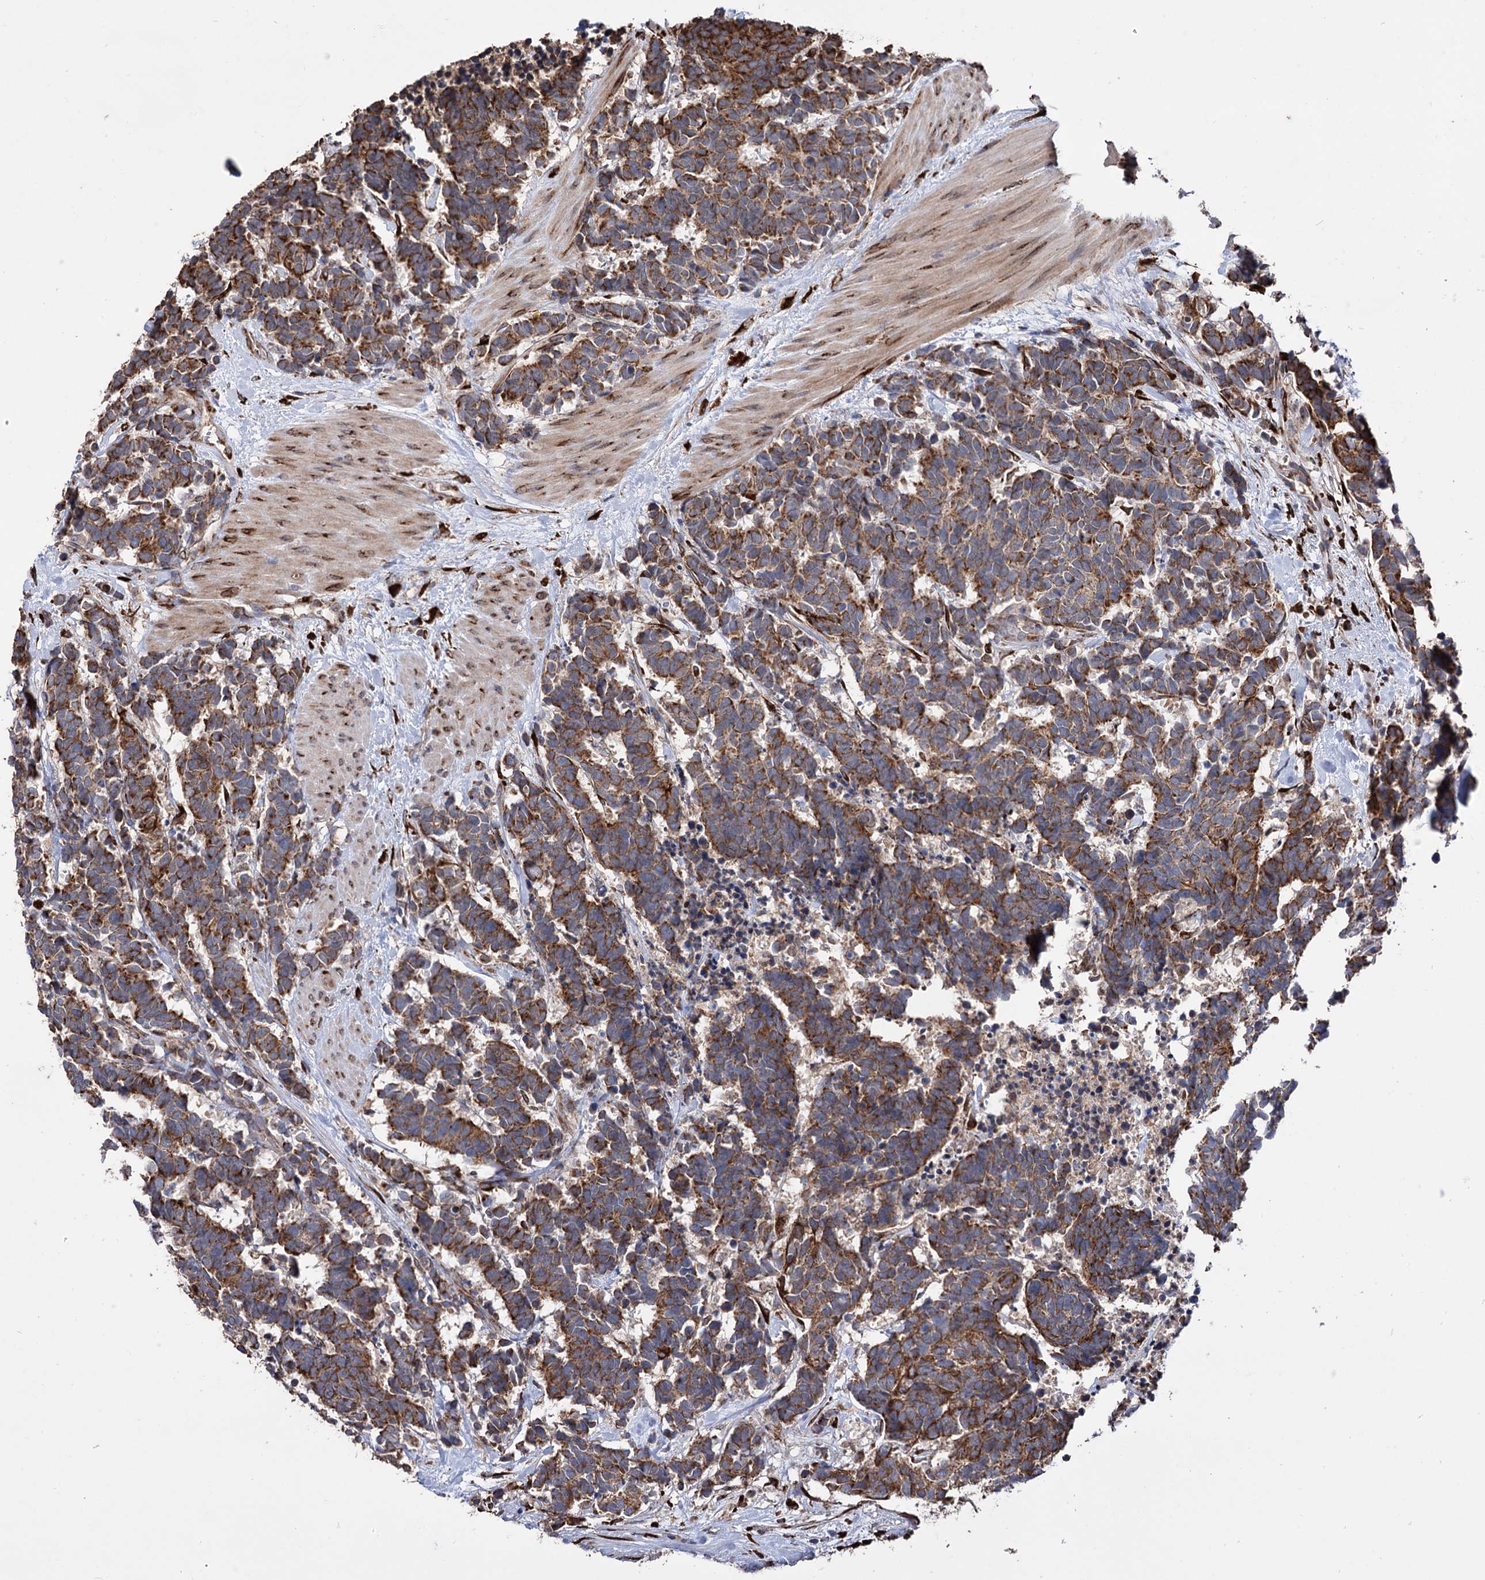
{"staining": {"intensity": "moderate", "quantity": ">75%", "location": "cytoplasmic/membranous"}, "tissue": "carcinoid", "cell_type": "Tumor cells", "image_type": "cancer", "snomed": [{"axis": "morphology", "description": "Carcinoma, NOS"}, {"axis": "morphology", "description": "Carcinoid, malignant, NOS"}, {"axis": "topography", "description": "Urinary bladder"}], "caption": "This is an image of immunohistochemistry staining of carcinoma, which shows moderate positivity in the cytoplasmic/membranous of tumor cells.", "gene": "CDAN1", "patient": {"sex": "male", "age": 57}}